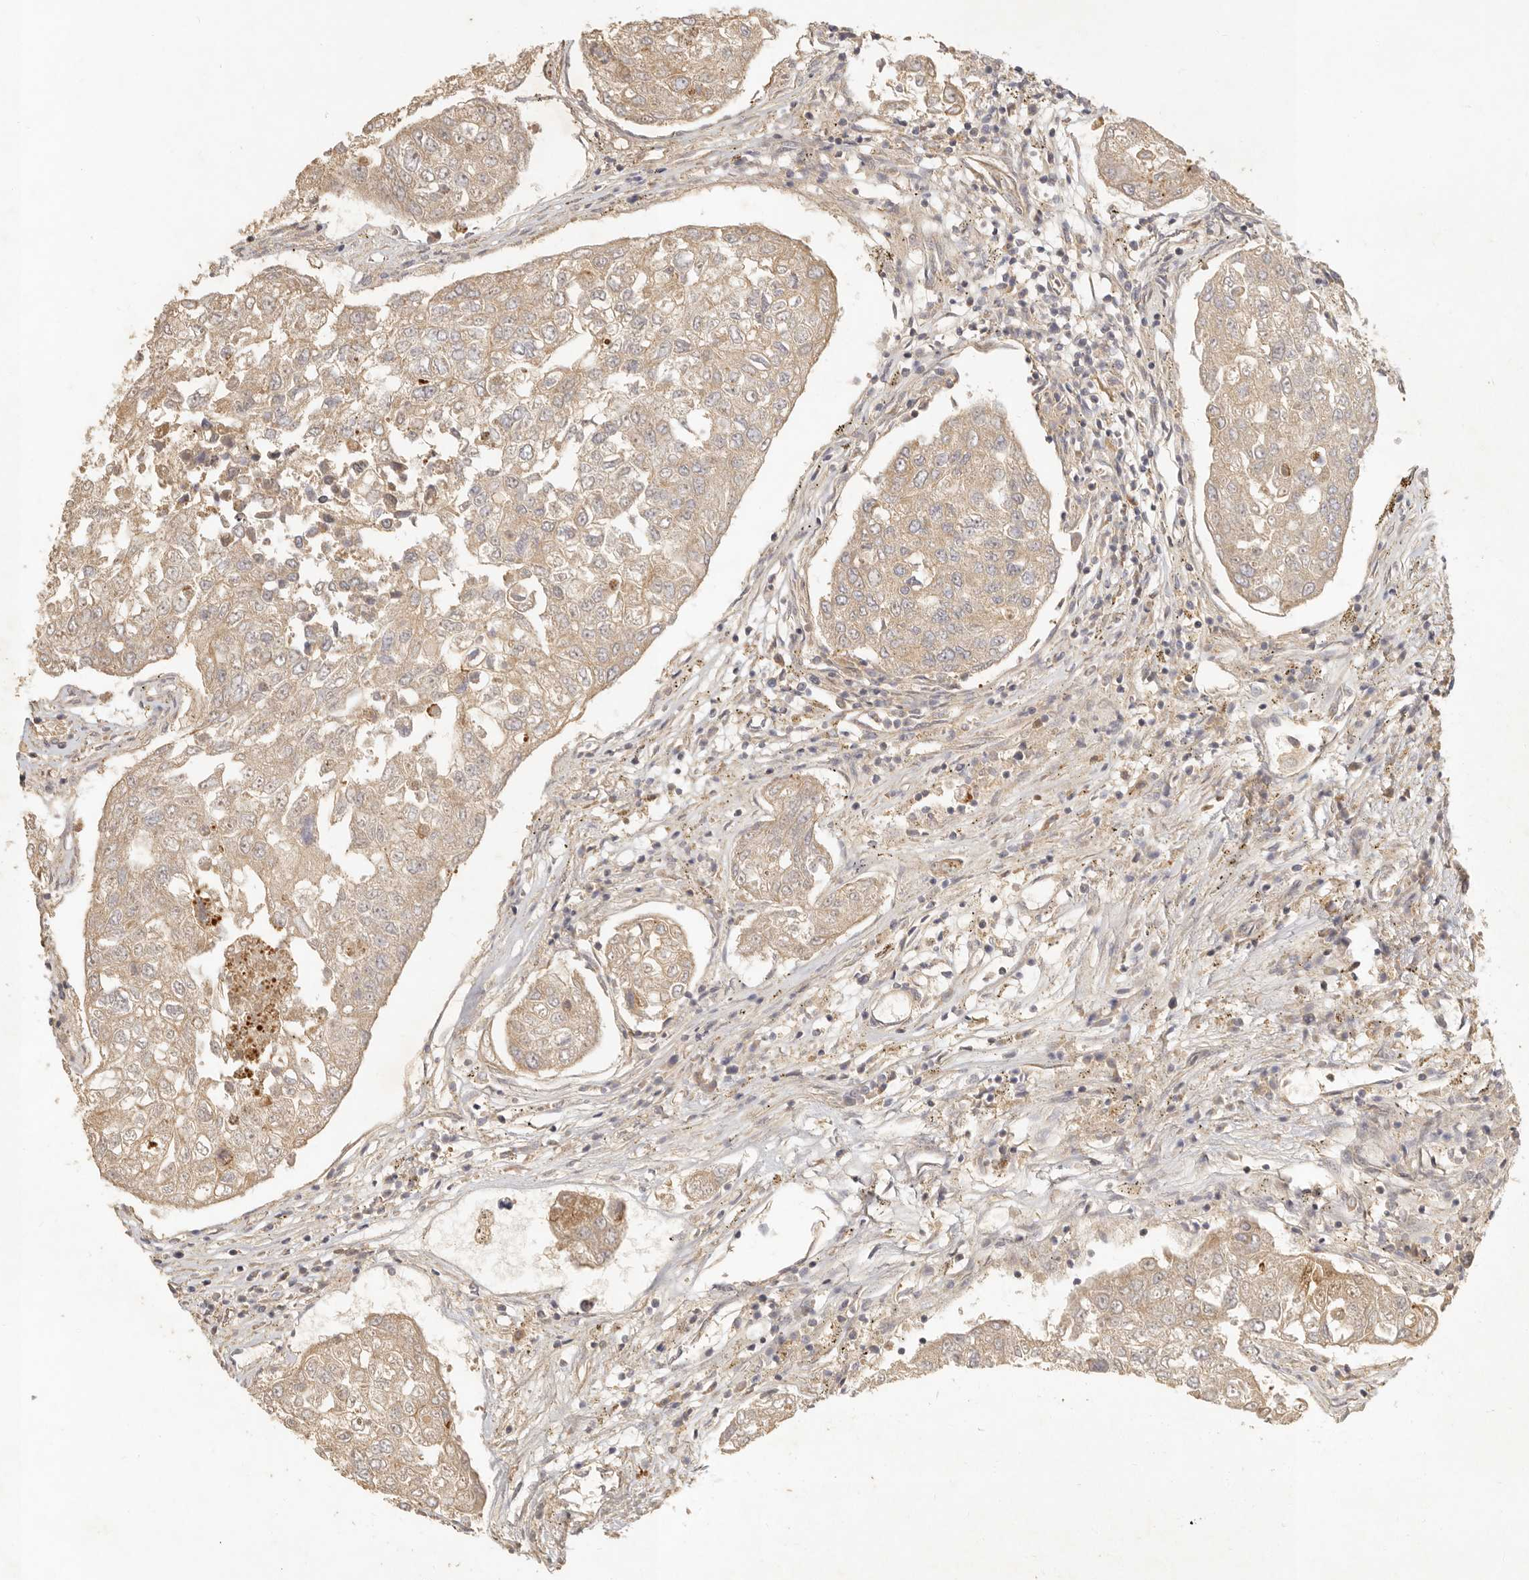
{"staining": {"intensity": "moderate", "quantity": ">75%", "location": "cytoplasmic/membranous"}, "tissue": "urothelial cancer", "cell_type": "Tumor cells", "image_type": "cancer", "snomed": [{"axis": "morphology", "description": "Urothelial carcinoma, High grade"}, {"axis": "topography", "description": "Lymph node"}, {"axis": "topography", "description": "Urinary bladder"}], "caption": "DAB (3,3'-diaminobenzidine) immunohistochemical staining of human urothelial cancer shows moderate cytoplasmic/membranous protein positivity in about >75% of tumor cells.", "gene": "VIPR1", "patient": {"sex": "male", "age": 51}}